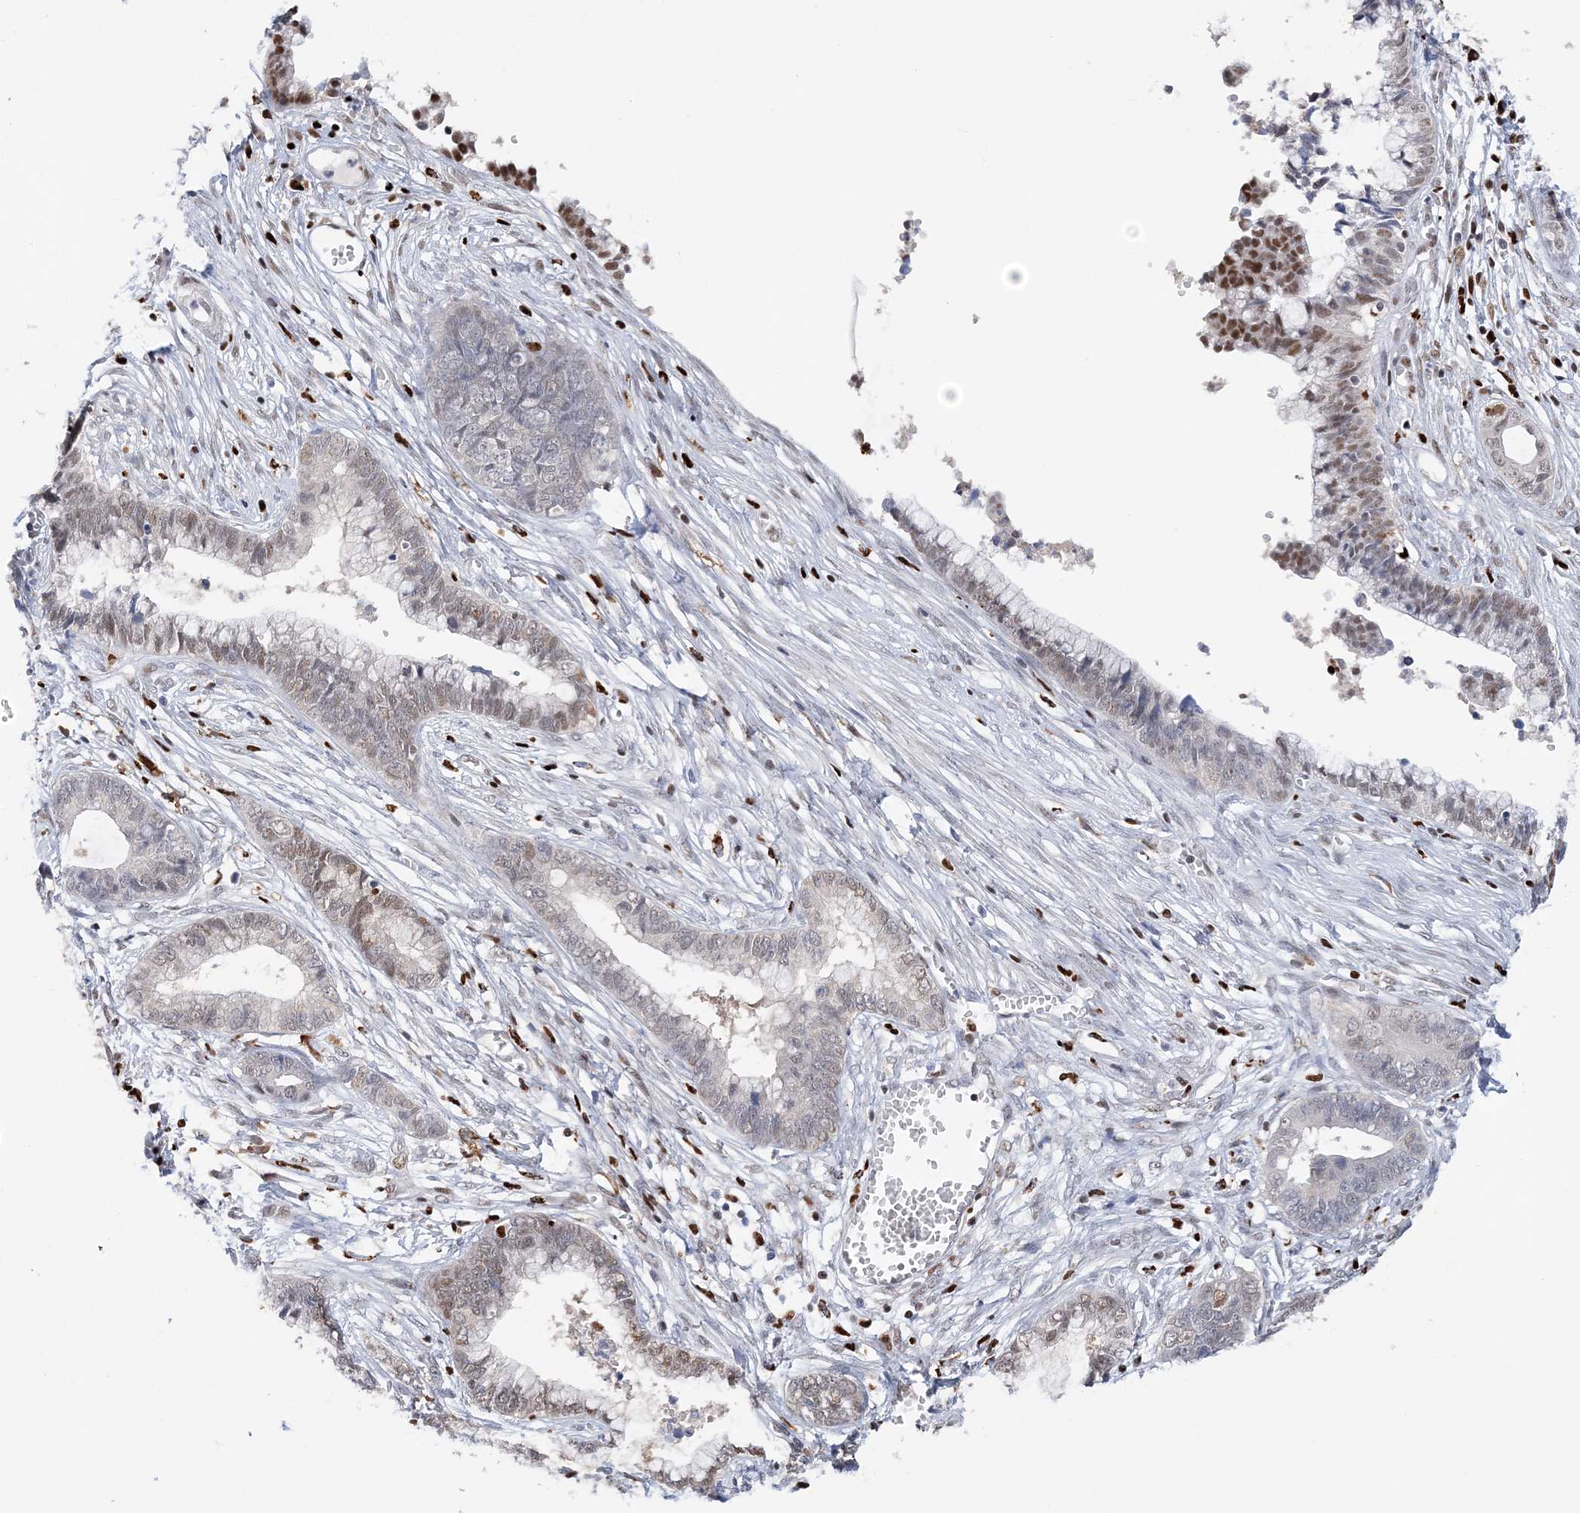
{"staining": {"intensity": "moderate", "quantity": "<25%", "location": "nuclear"}, "tissue": "cervical cancer", "cell_type": "Tumor cells", "image_type": "cancer", "snomed": [{"axis": "morphology", "description": "Adenocarcinoma, NOS"}, {"axis": "topography", "description": "Cervix"}], "caption": "Brown immunohistochemical staining in human cervical adenocarcinoma exhibits moderate nuclear positivity in about <25% of tumor cells. The staining was performed using DAB (3,3'-diaminobenzidine), with brown indicating positive protein expression. Nuclei are stained blue with hematoxylin.", "gene": "NIT2", "patient": {"sex": "female", "age": 44}}